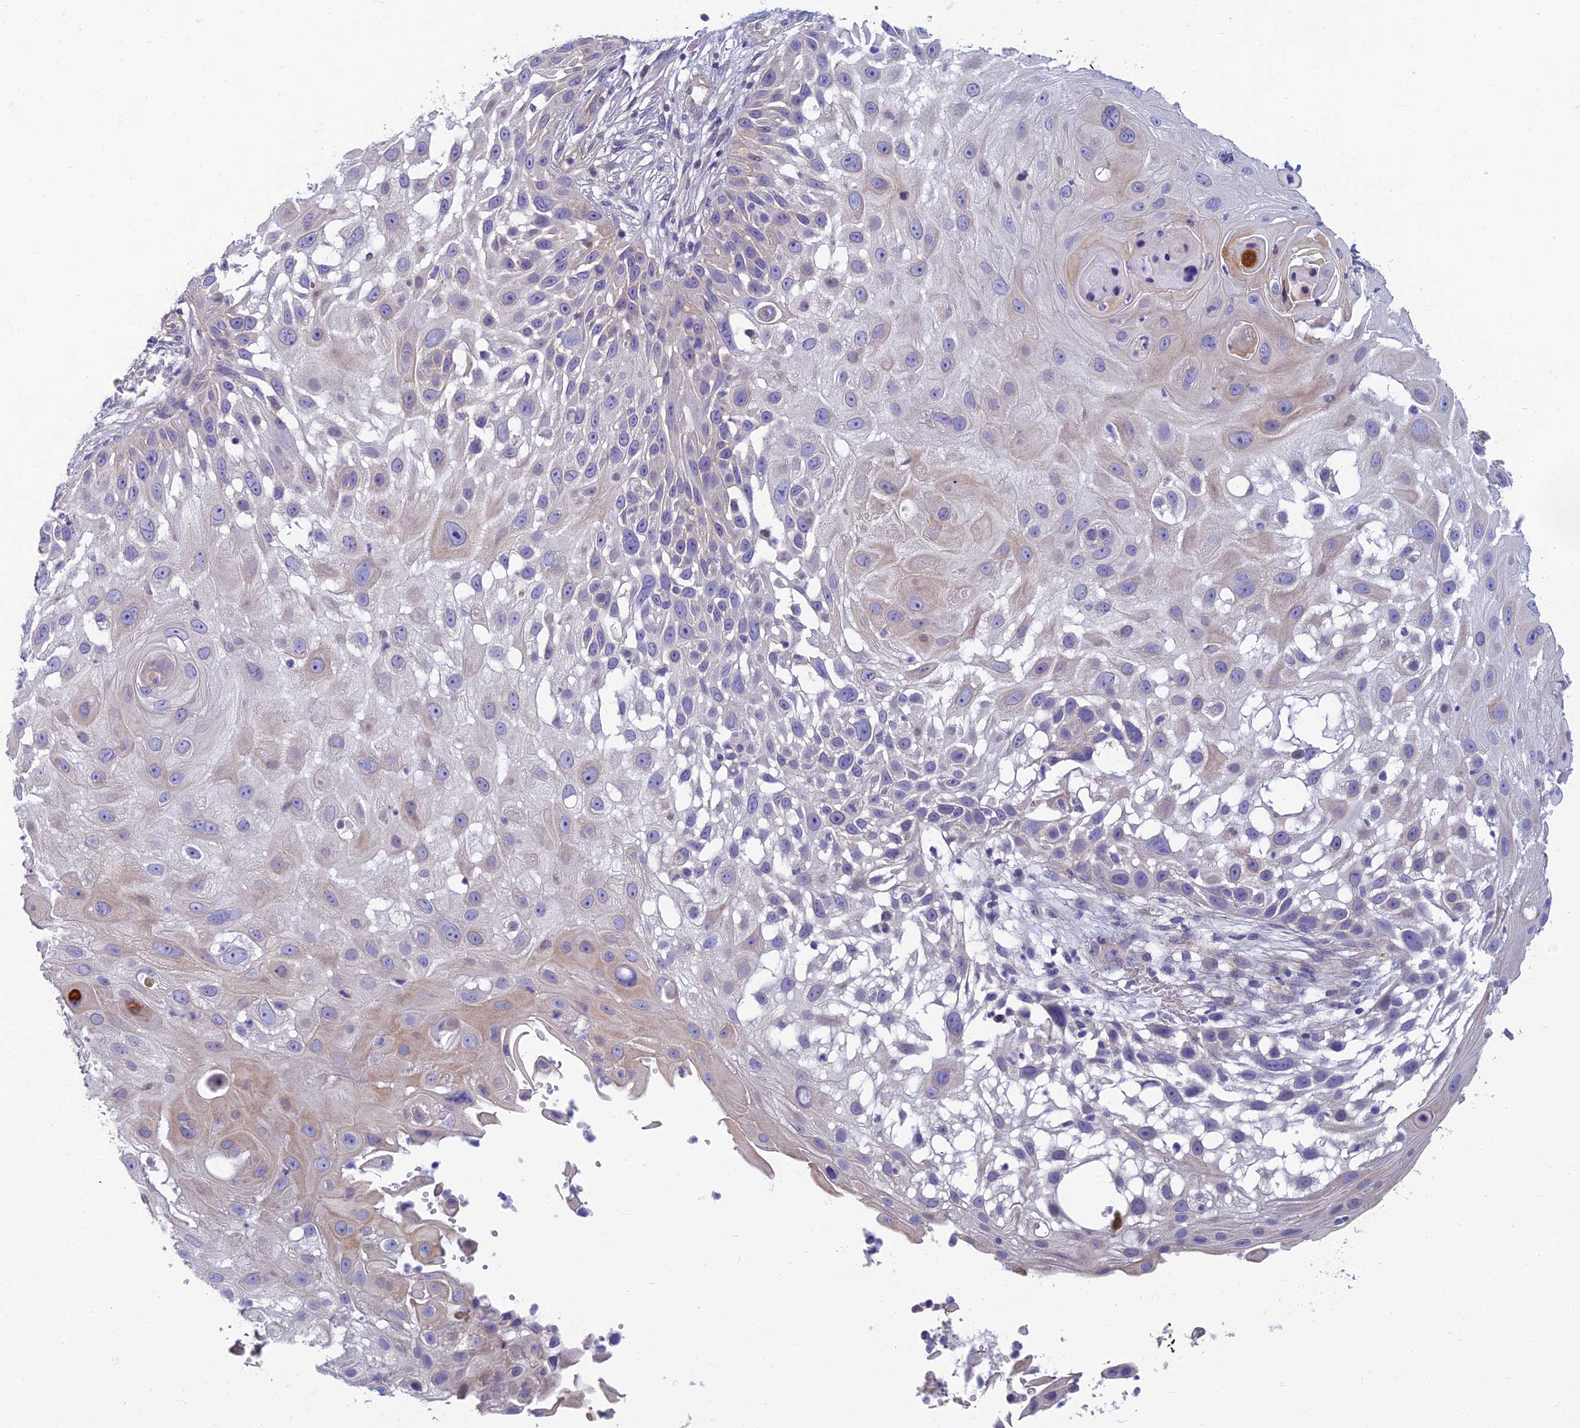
{"staining": {"intensity": "negative", "quantity": "none", "location": "none"}, "tissue": "skin cancer", "cell_type": "Tumor cells", "image_type": "cancer", "snomed": [{"axis": "morphology", "description": "Squamous cell carcinoma, NOS"}, {"axis": "topography", "description": "Skin"}], "caption": "Tumor cells are negative for protein expression in human skin squamous cell carcinoma.", "gene": "NEURL1", "patient": {"sex": "female", "age": 44}}